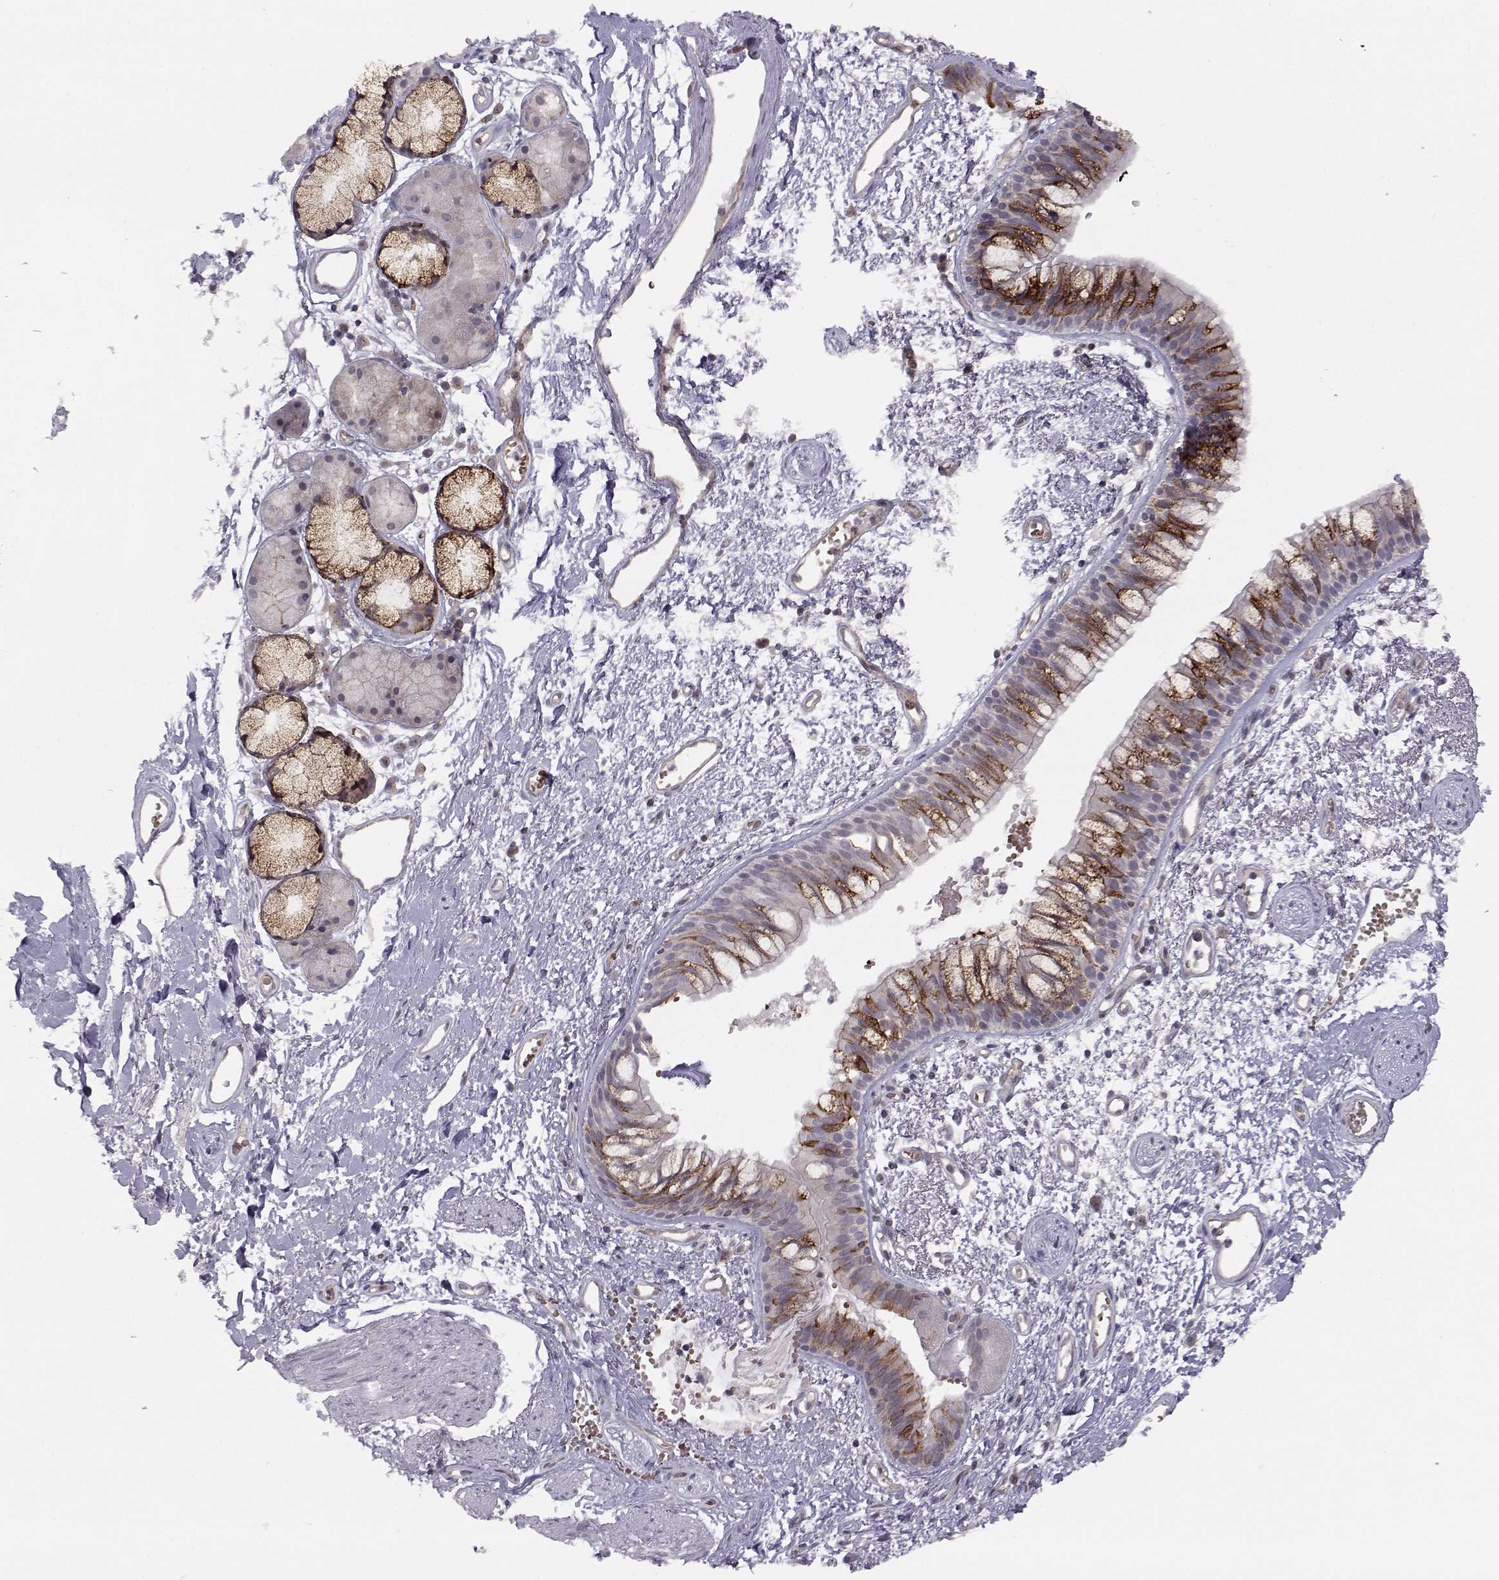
{"staining": {"intensity": "strong", "quantity": "25%-75%", "location": "cytoplasmic/membranous"}, "tissue": "bronchus", "cell_type": "Respiratory epithelial cells", "image_type": "normal", "snomed": [{"axis": "morphology", "description": "Normal tissue, NOS"}, {"axis": "topography", "description": "Cartilage tissue"}, {"axis": "topography", "description": "Bronchus"}], "caption": "Protein analysis of unremarkable bronchus displays strong cytoplasmic/membranous staining in approximately 25%-75% of respiratory epithelial cells.", "gene": "KIF13B", "patient": {"sex": "male", "age": 66}}